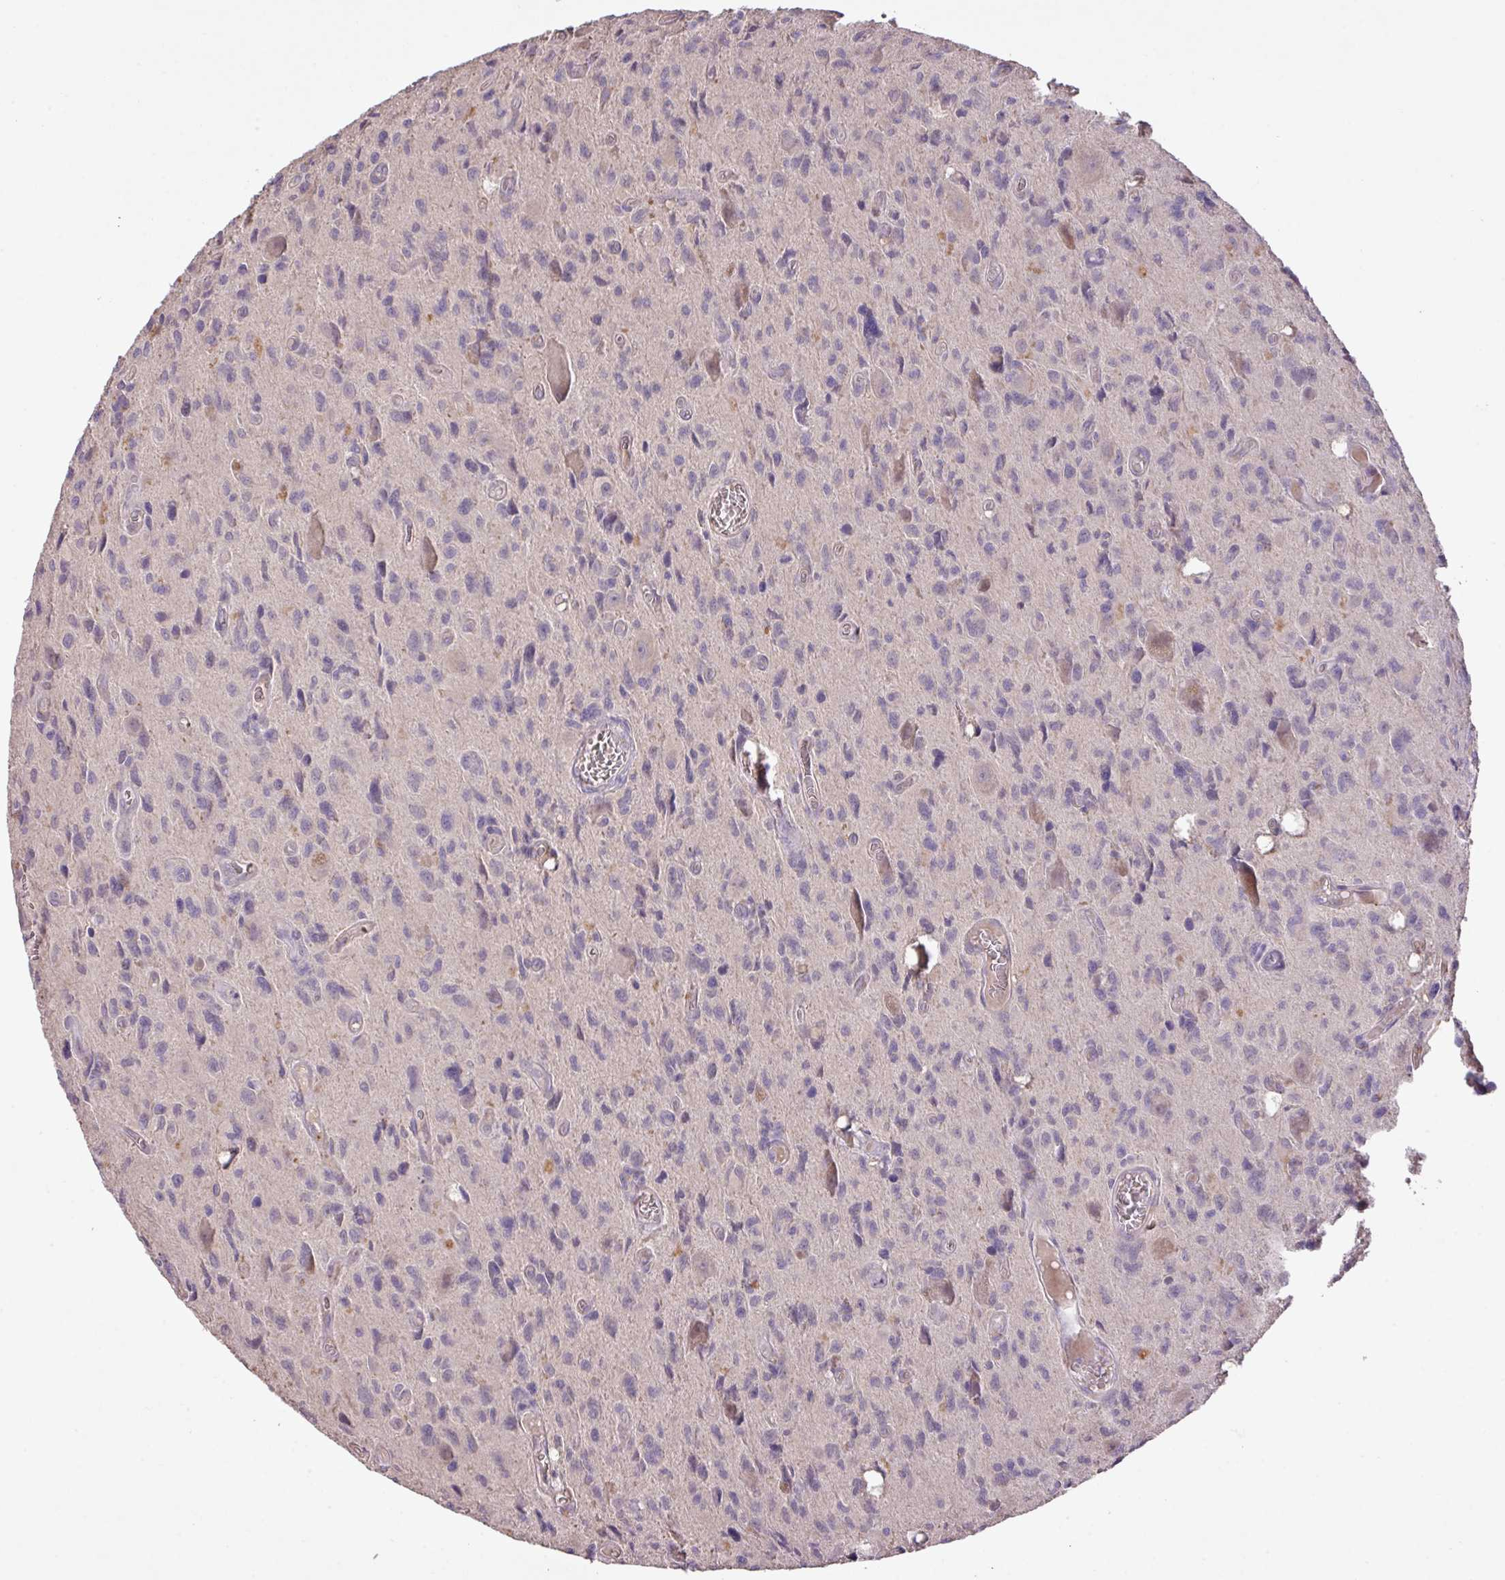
{"staining": {"intensity": "negative", "quantity": "none", "location": "none"}, "tissue": "glioma", "cell_type": "Tumor cells", "image_type": "cancer", "snomed": [{"axis": "morphology", "description": "Glioma, malignant, High grade"}, {"axis": "topography", "description": "Brain"}], "caption": "High-grade glioma (malignant) was stained to show a protein in brown. There is no significant staining in tumor cells.", "gene": "PRADC1", "patient": {"sex": "male", "age": 76}}